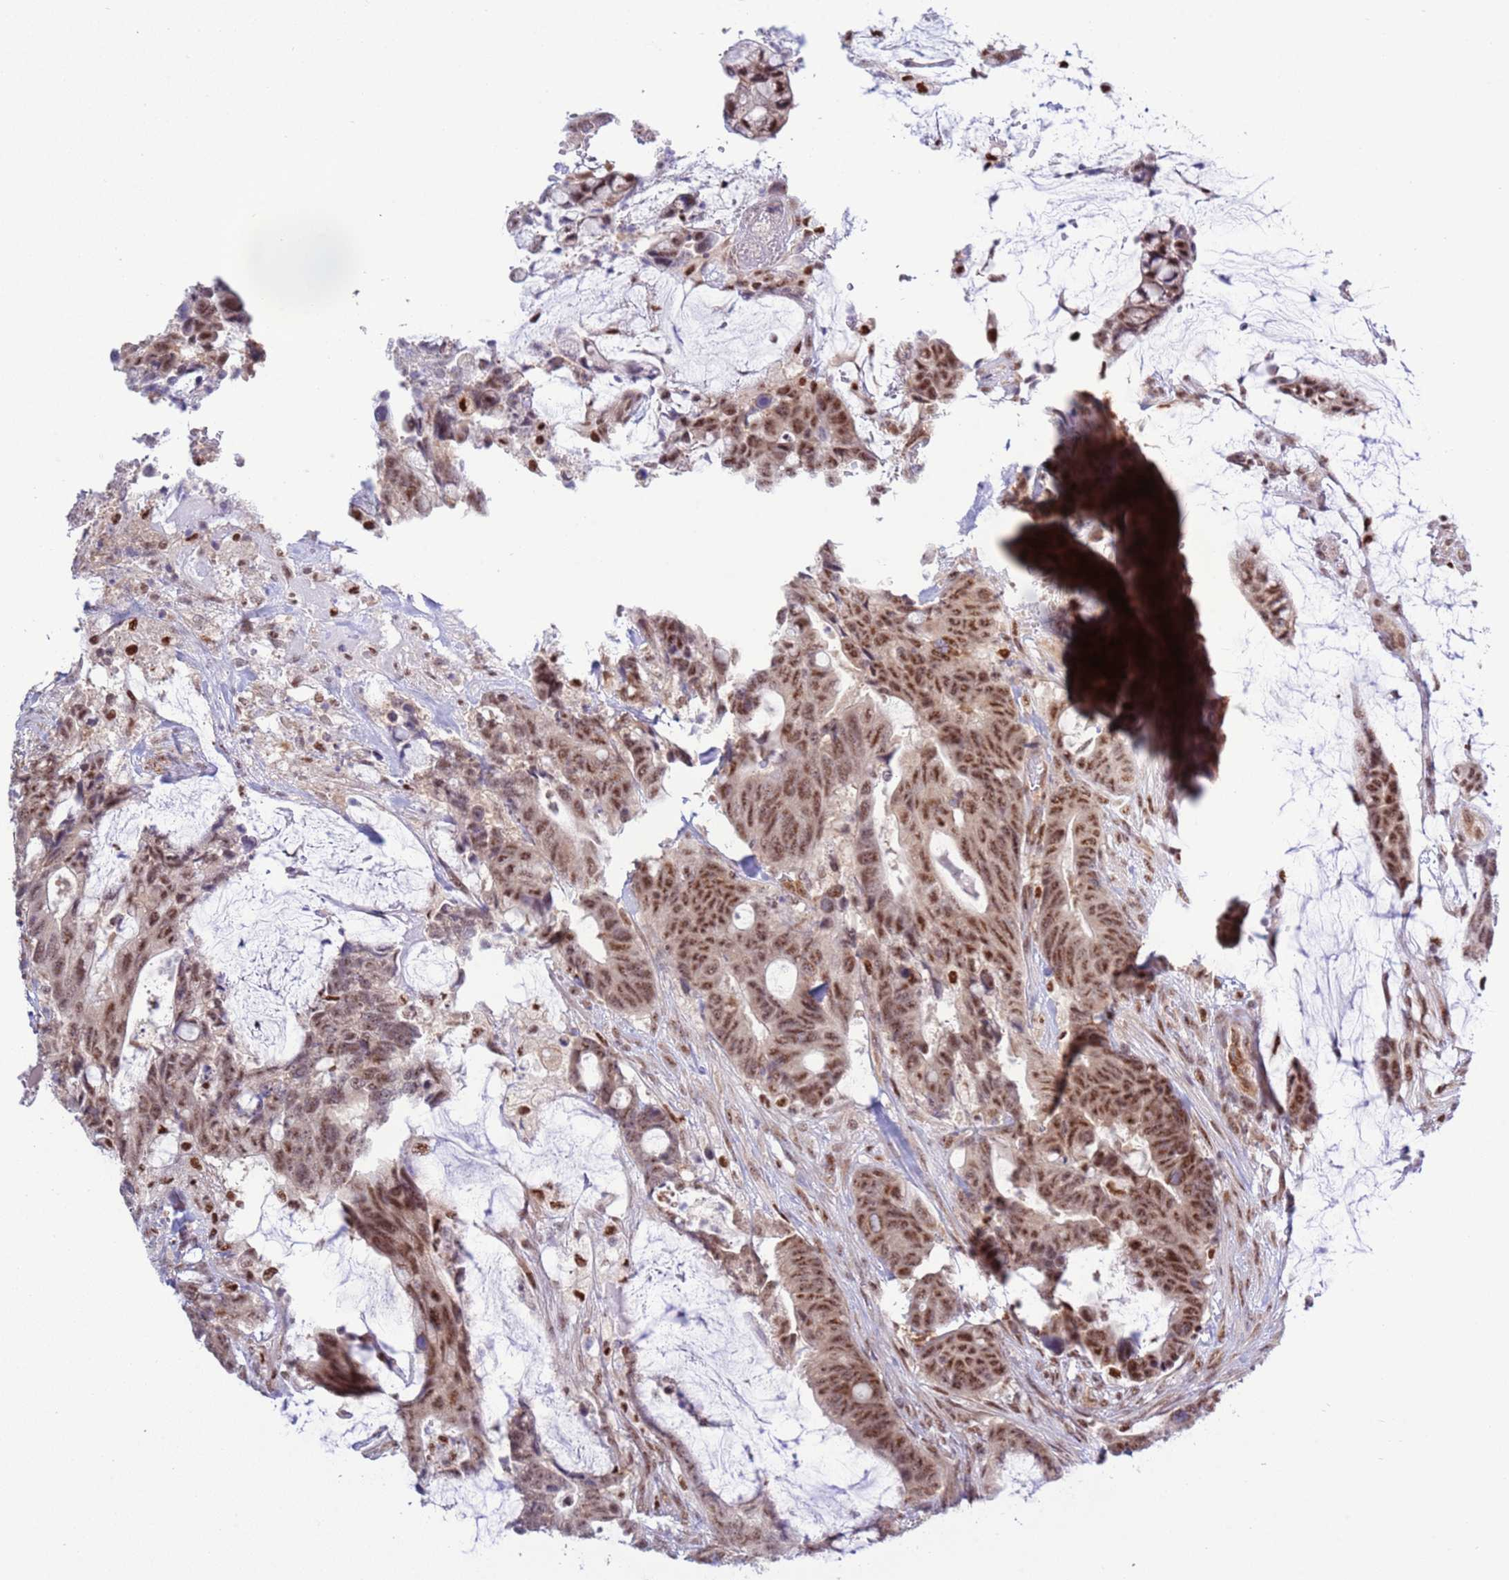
{"staining": {"intensity": "moderate", "quantity": ">75%", "location": "nuclear"}, "tissue": "colorectal cancer", "cell_type": "Tumor cells", "image_type": "cancer", "snomed": [{"axis": "morphology", "description": "Adenocarcinoma, NOS"}, {"axis": "topography", "description": "Colon"}], "caption": "IHC (DAB) staining of human colorectal cancer (adenocarcinoma) demonstrates moderate nuclear protein staining in about >75% of tumor cells. The staining is performed using DAB brown chromogen to label protein expression. The nuclei are counter-stained blue using hematoxylin.", "gene": "PRPF6", "patient": {"sex": "female", "age": 82}}